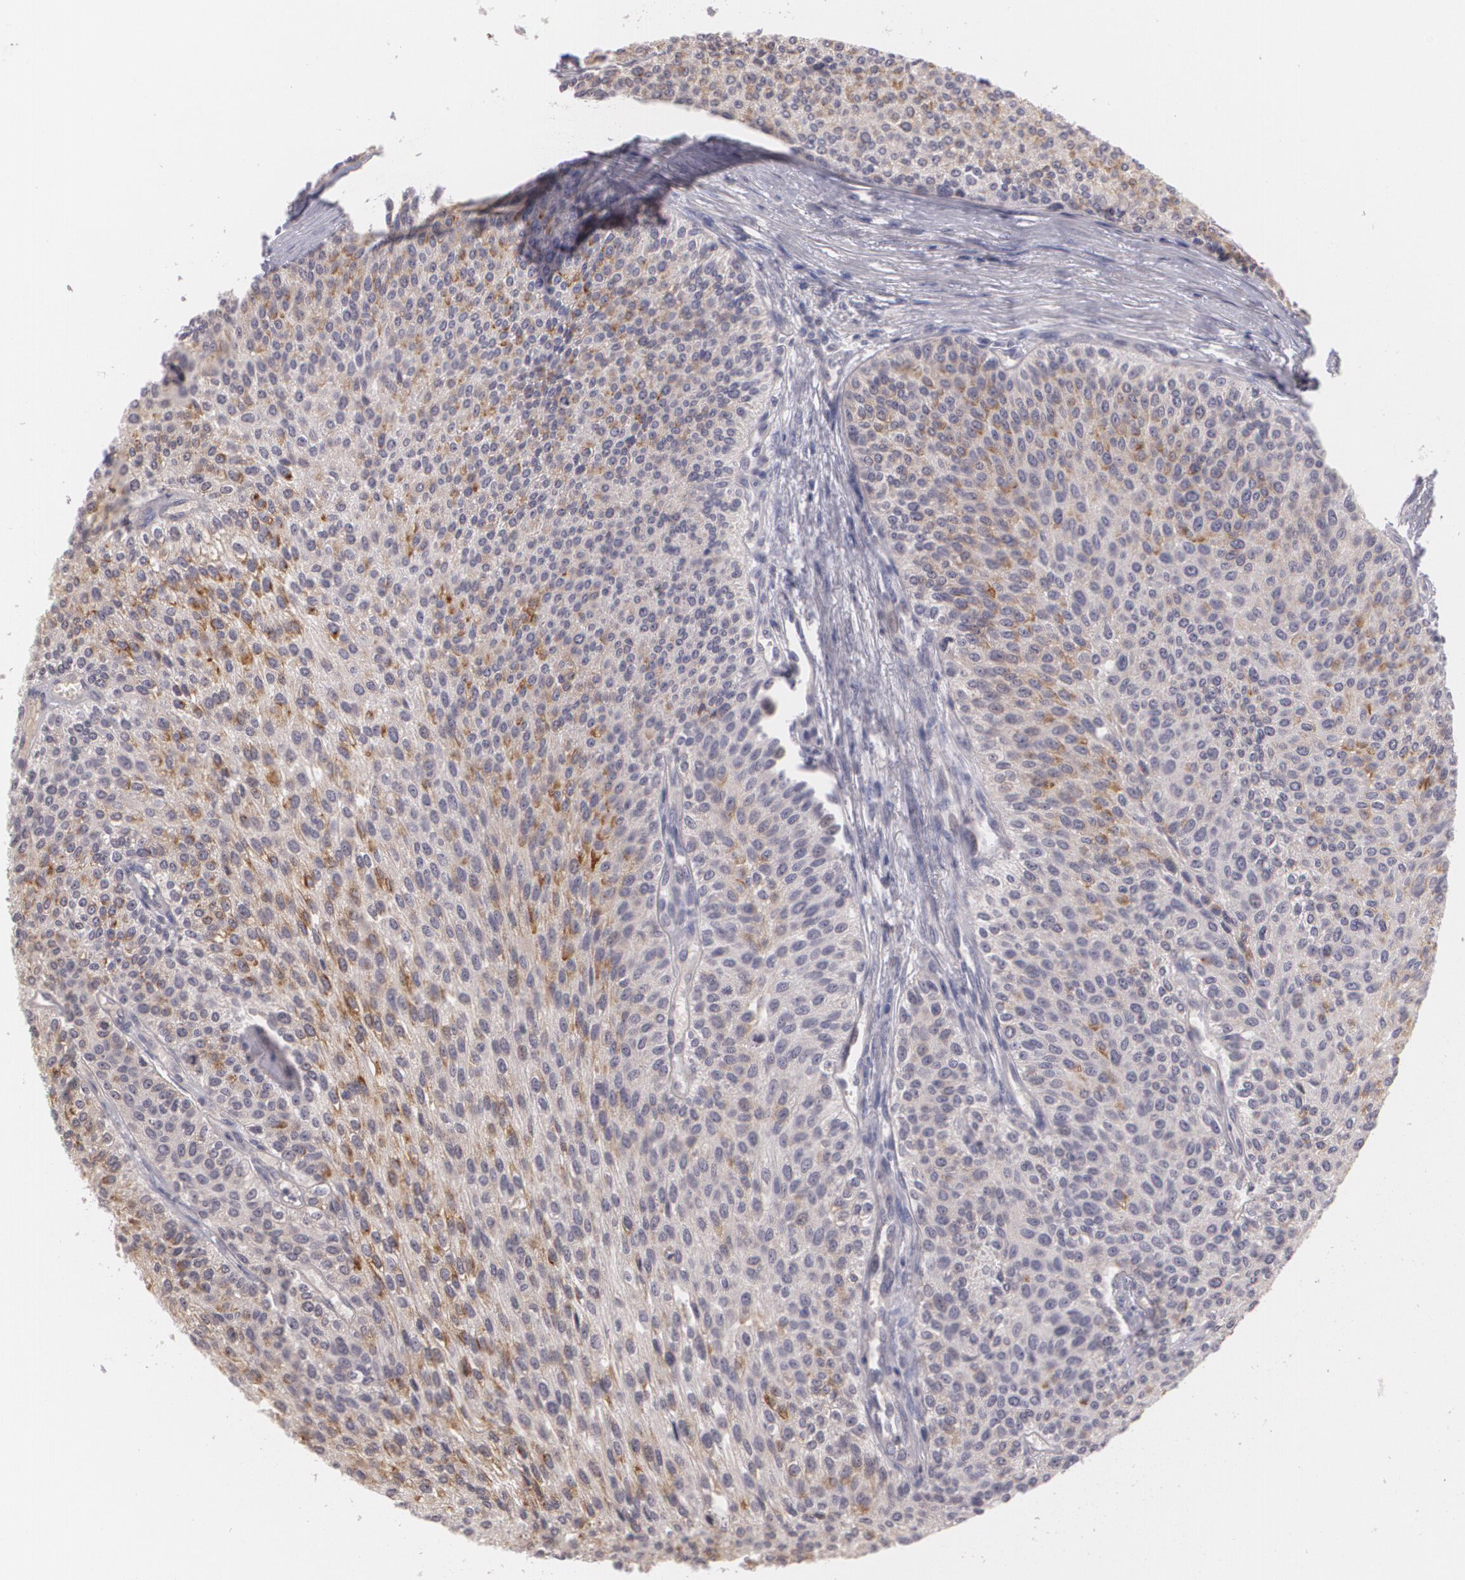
{"staining": {"intensity": "weak", "quantity": ">75%", "location": "cytoplasmic/membranous"}, "tissue": "urothelial cancer", "cell_type": "Tumor cells", "image_type": "cancer", "snomed": [{"axis": "morphology", "description": "Urothelial carcinoma, Low grade"}, {"axis": "topography", "description": "Urinary bladder"}], "caption": "Human urothelial cancer stained for a protein (brown) exhibits weak cytoplasmic/membranous positive staining in about >75% of tumor cells.", "gene": "MUC1", "patient": {"sex": "female", "age": 73}}